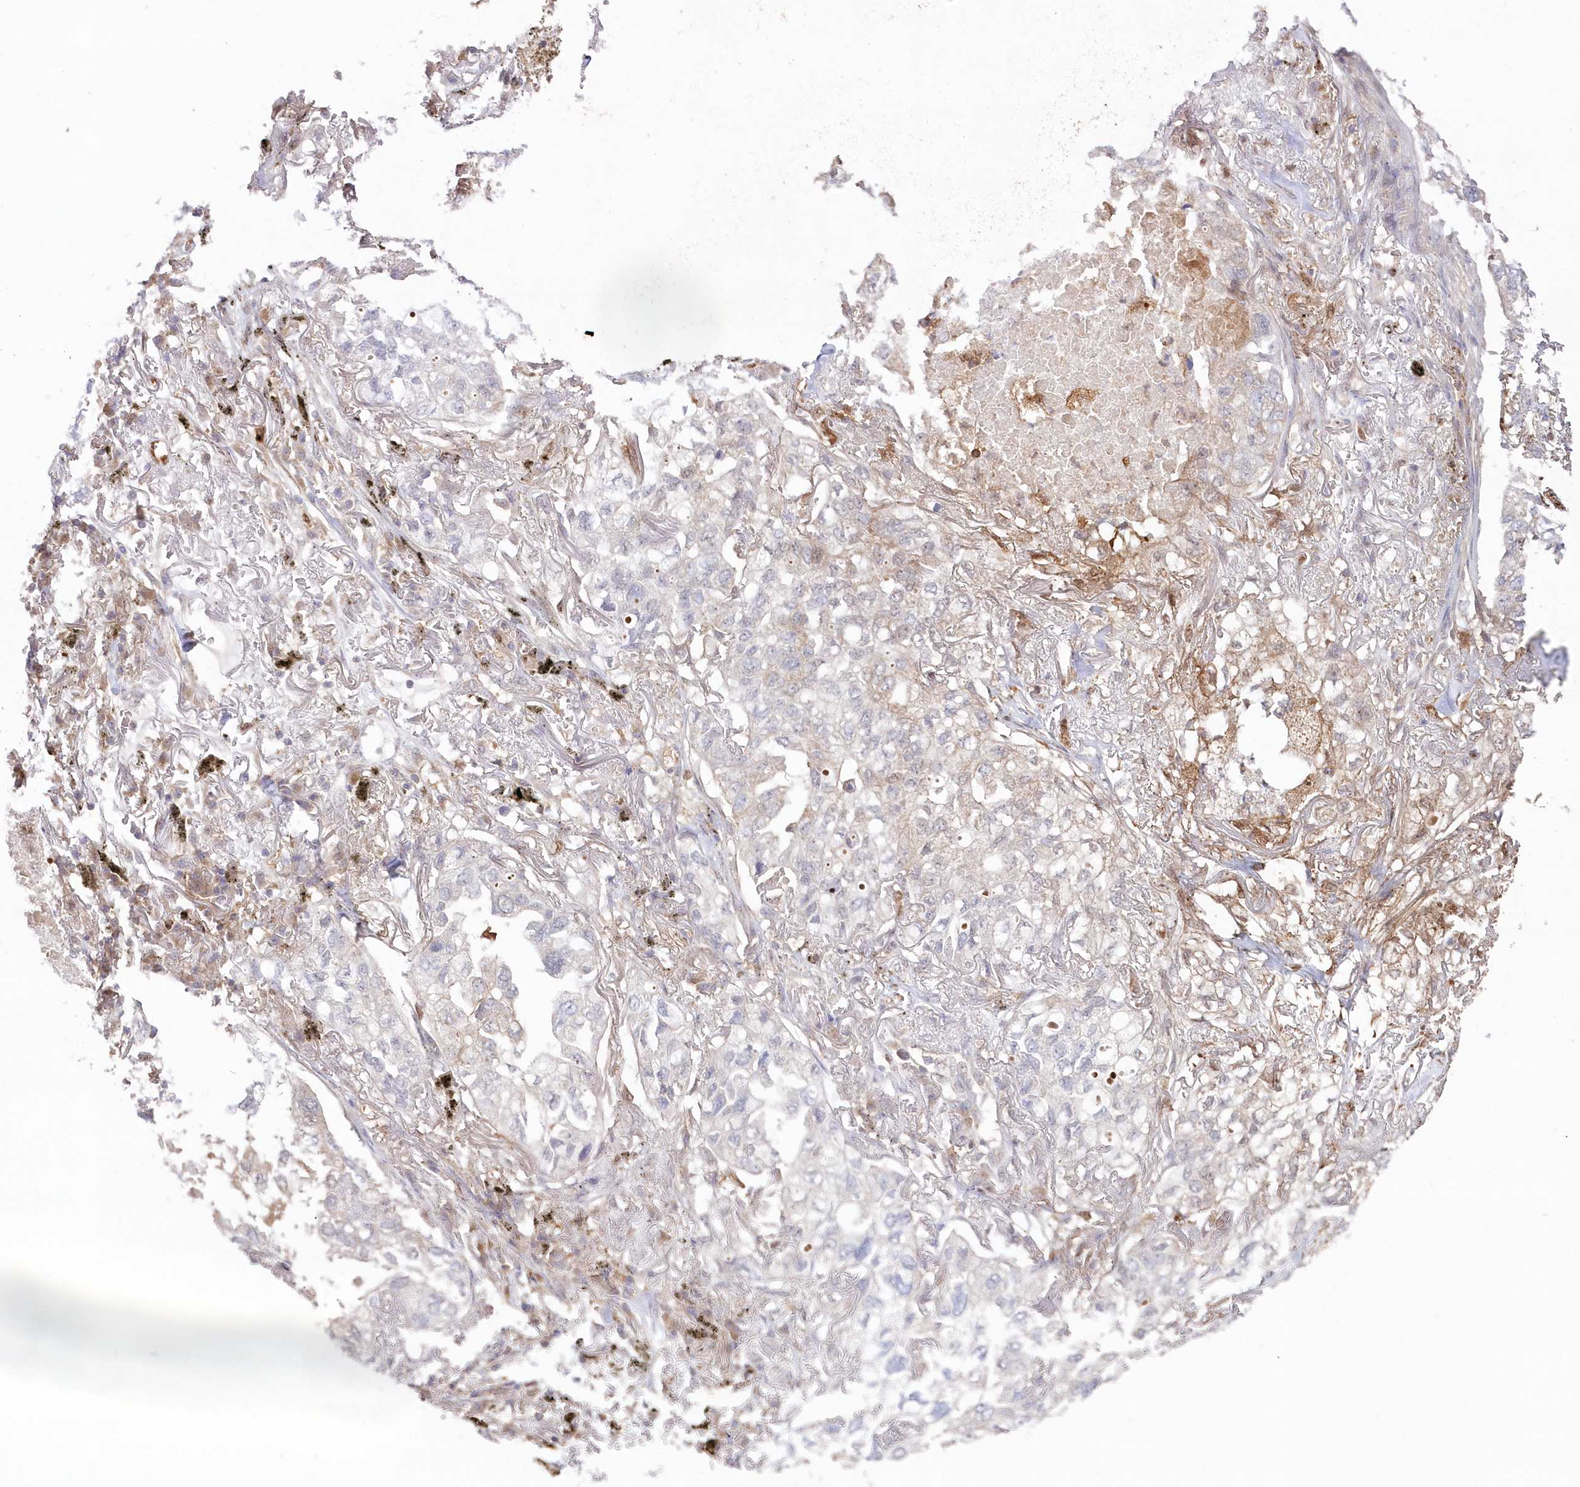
{"staining": {"intensity": "negative", "quantity": "none", "location": "none"}, "tissue": "lung cancer", "cell_type": "Tumor cells", "image_type": "cancer", "snomed": [{"axis": "morphology", "description": "Adenocarcinoma, NOS"}, {"axis": "topography", "description": "Lung"}], "caption": "DAB immunohistochemical staining of human lung adenocarcinoma shows no significant expression in tumor cells.", "gene": "GBE1", "patient": {"sex": "male", "age": 65}}